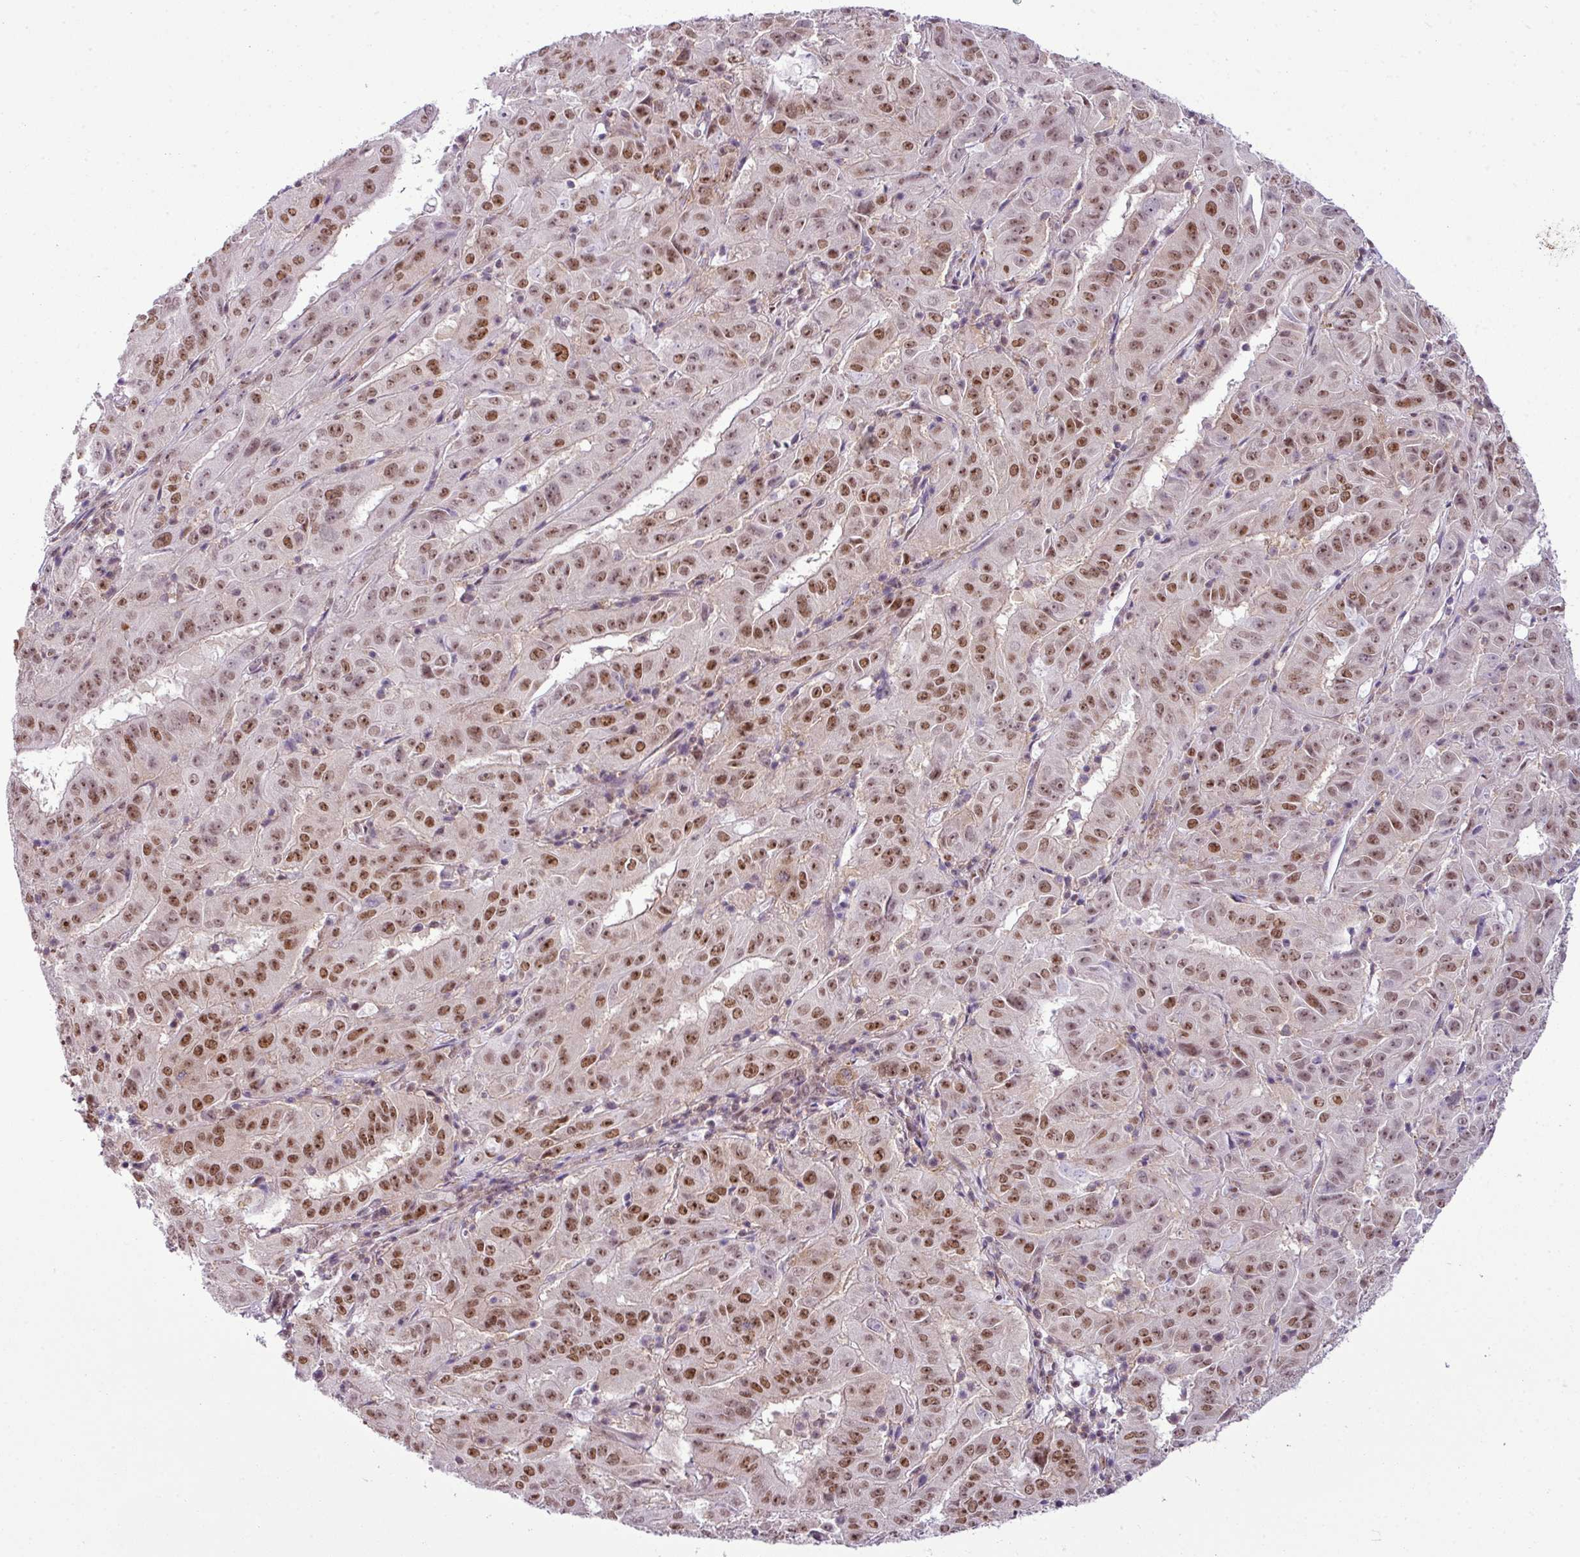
{"staining": {"intensity": "moderate", "quantity": ">75%", "location": "nuclear"}, "tissue": "pancreatic cancer", "cell_type": "Tumor cells", "image_type": "cancer", "snomed": [{"axis": "morphology", "description": "Adenocarcinoma, NOS"}, {"axis": "topography", "description": "Pancreas"}], "caption": "This histopathology image exhibits IHC staining of human pancreatic cancer, with medium moderate nuclear staining in approximately >75% of tumor cells.", "gene": "ARL6IP4", "patient": {"sex": "male", "age": 63}}